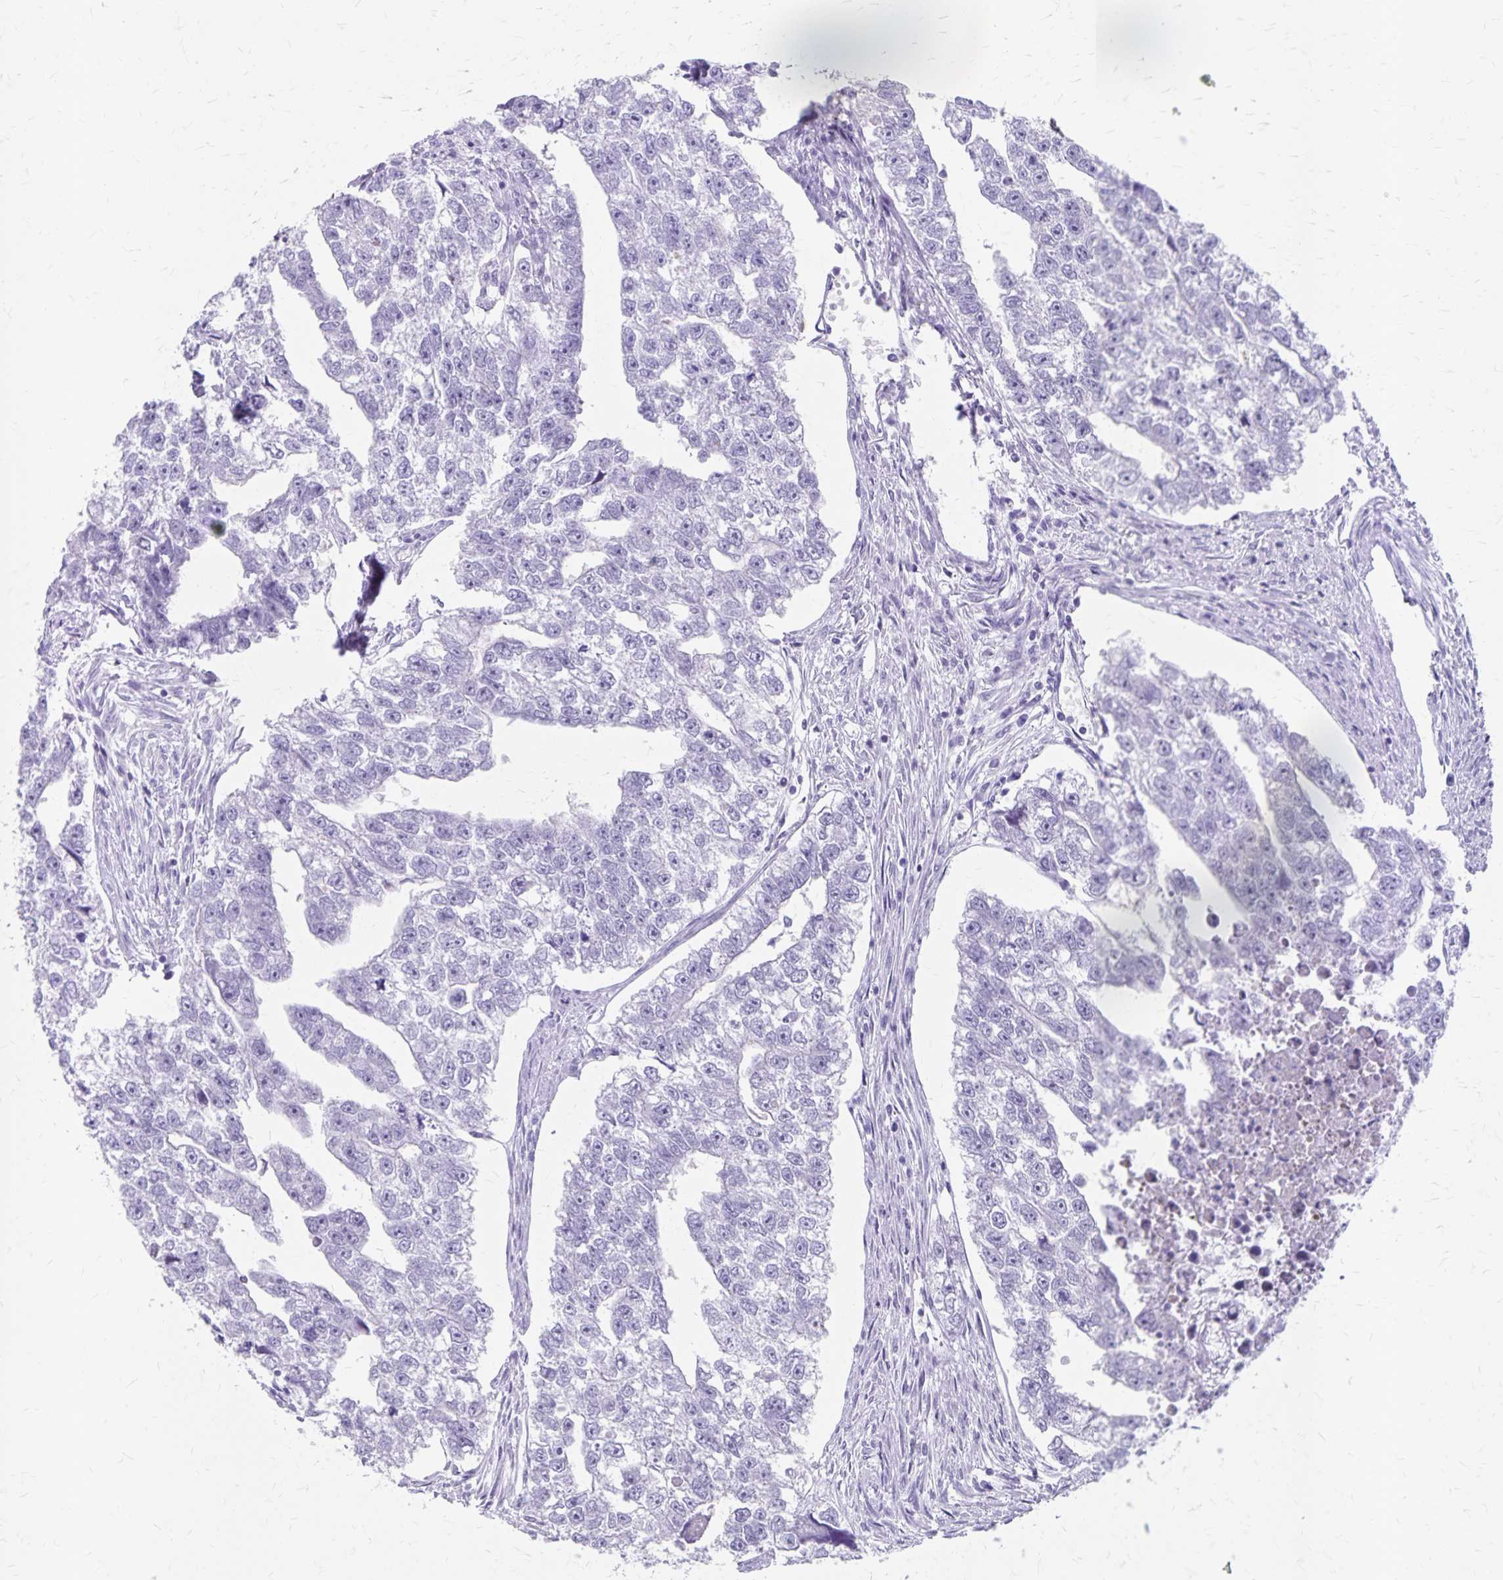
{"staining": {"intensity": "negative", "quantity": "none", "location": "none"}, "tissue": "testis cancer", "cell_type": "Tumor cells", "image_type": "cancer", "snomed": [{"axis": "morphology", "description": "Carcinoma, Embryonal, NOS"}, {"axis": "morphology", "description": "Teratoma, malignant, NOS"}, {"axis": "topography", "description": "Testis"}], "caption": "High power microscopy photomicrograph of an immunohistochemistry image of testis embryonal carcinoma, revealing no significant positivity in tumor cells.", "gene": "GPBAR1", "patient": {"sex": "male", "age": 44}}